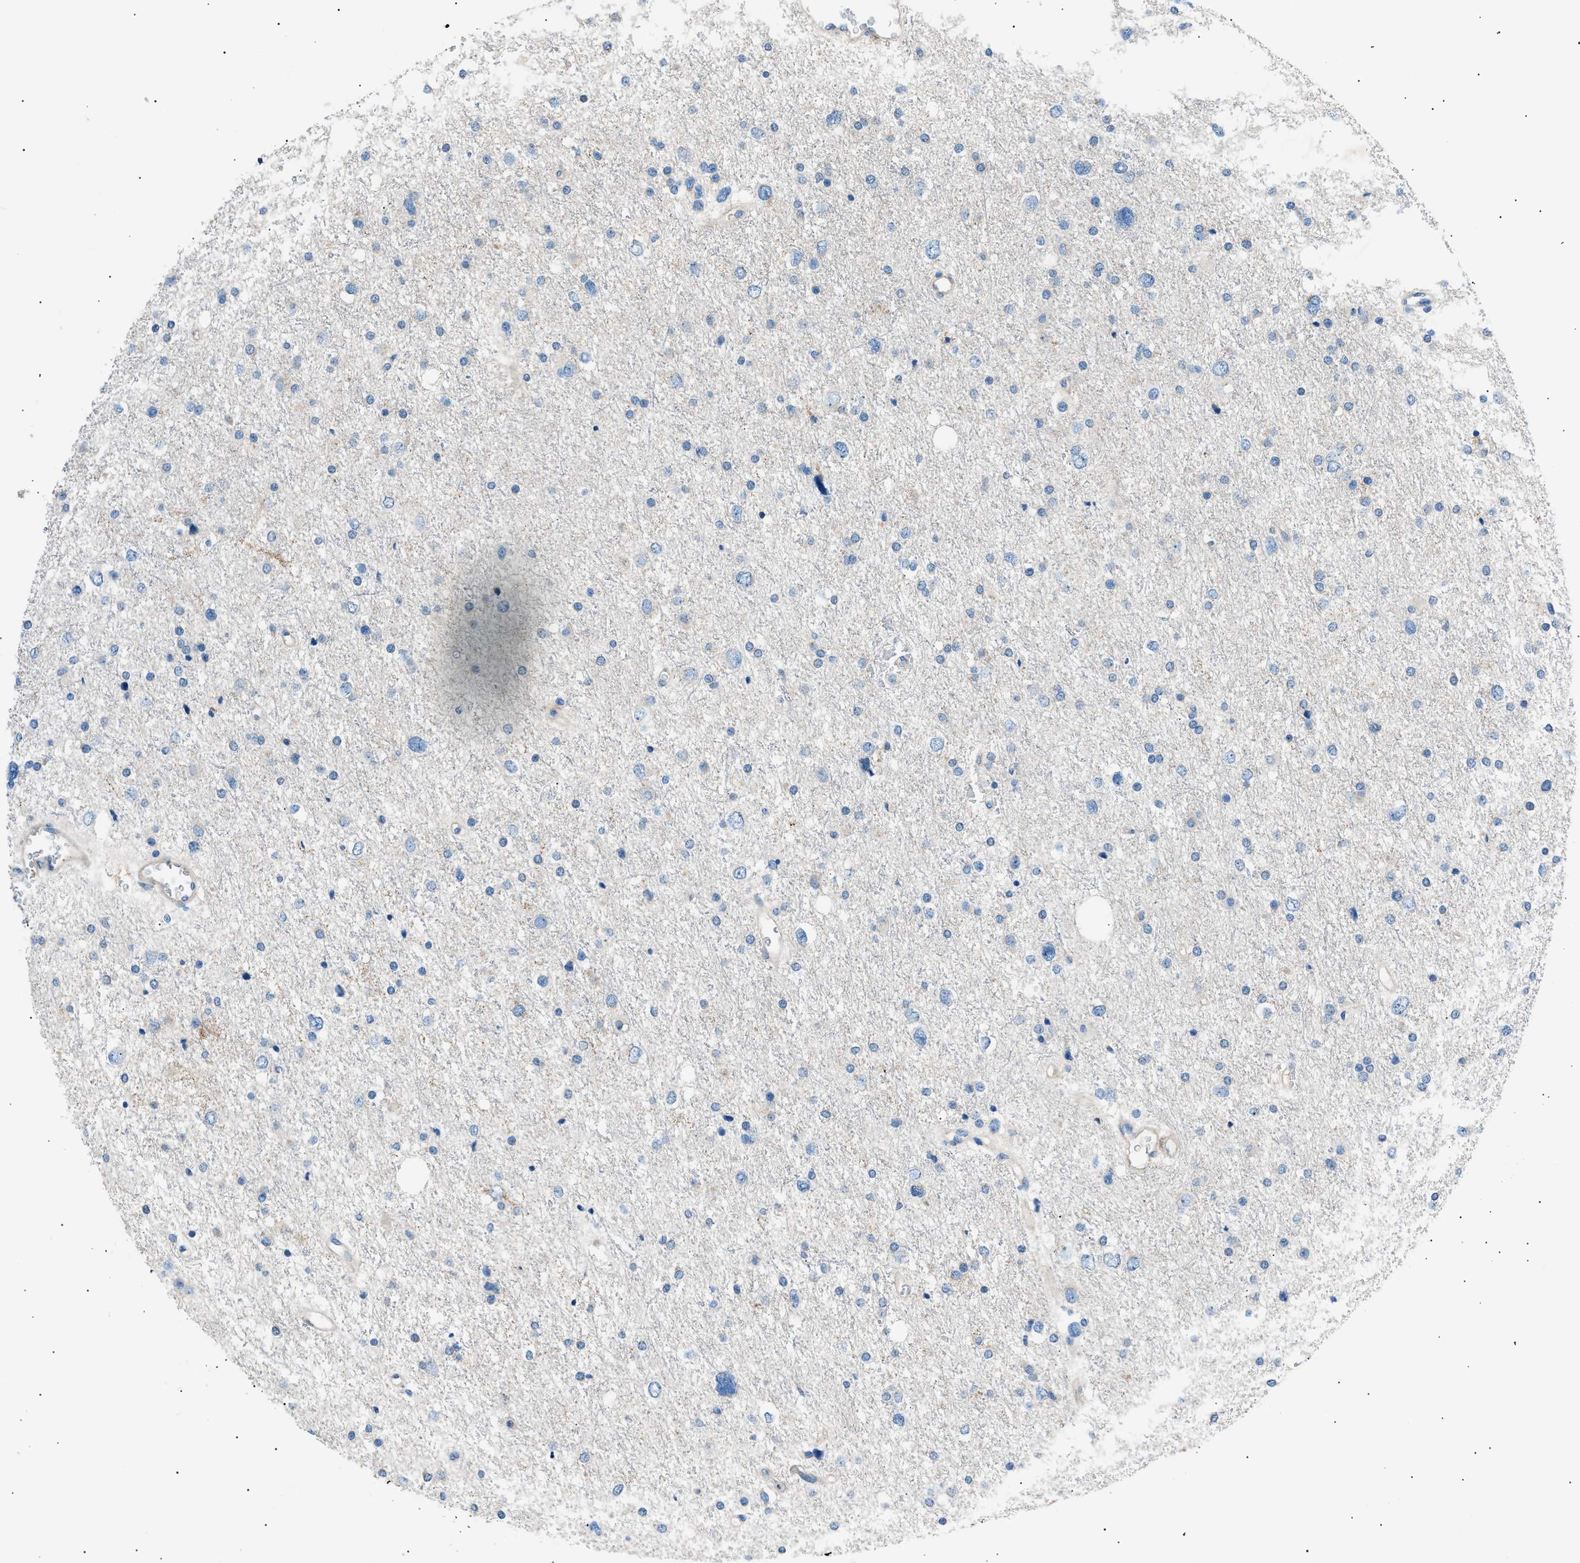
{"staining": {"intensity": "negative", "quantity": "none", "location": "none"}, "tissue": "glioma", "cell_type": "Tumor cells", "image_type": "cancer", "snomed": [{"axis": "morphology", "description": "Glioma, malignant, Low grade"}, {"axis": "topography", "description": "Brain"}], "caption": "Glioma was stained to show a protein in brown. There is no significant positivity in tumor cells. Nuclei are stained in blue.", "gene": "LRRC37B", "patient": {"sex": "female", "age": 37}}